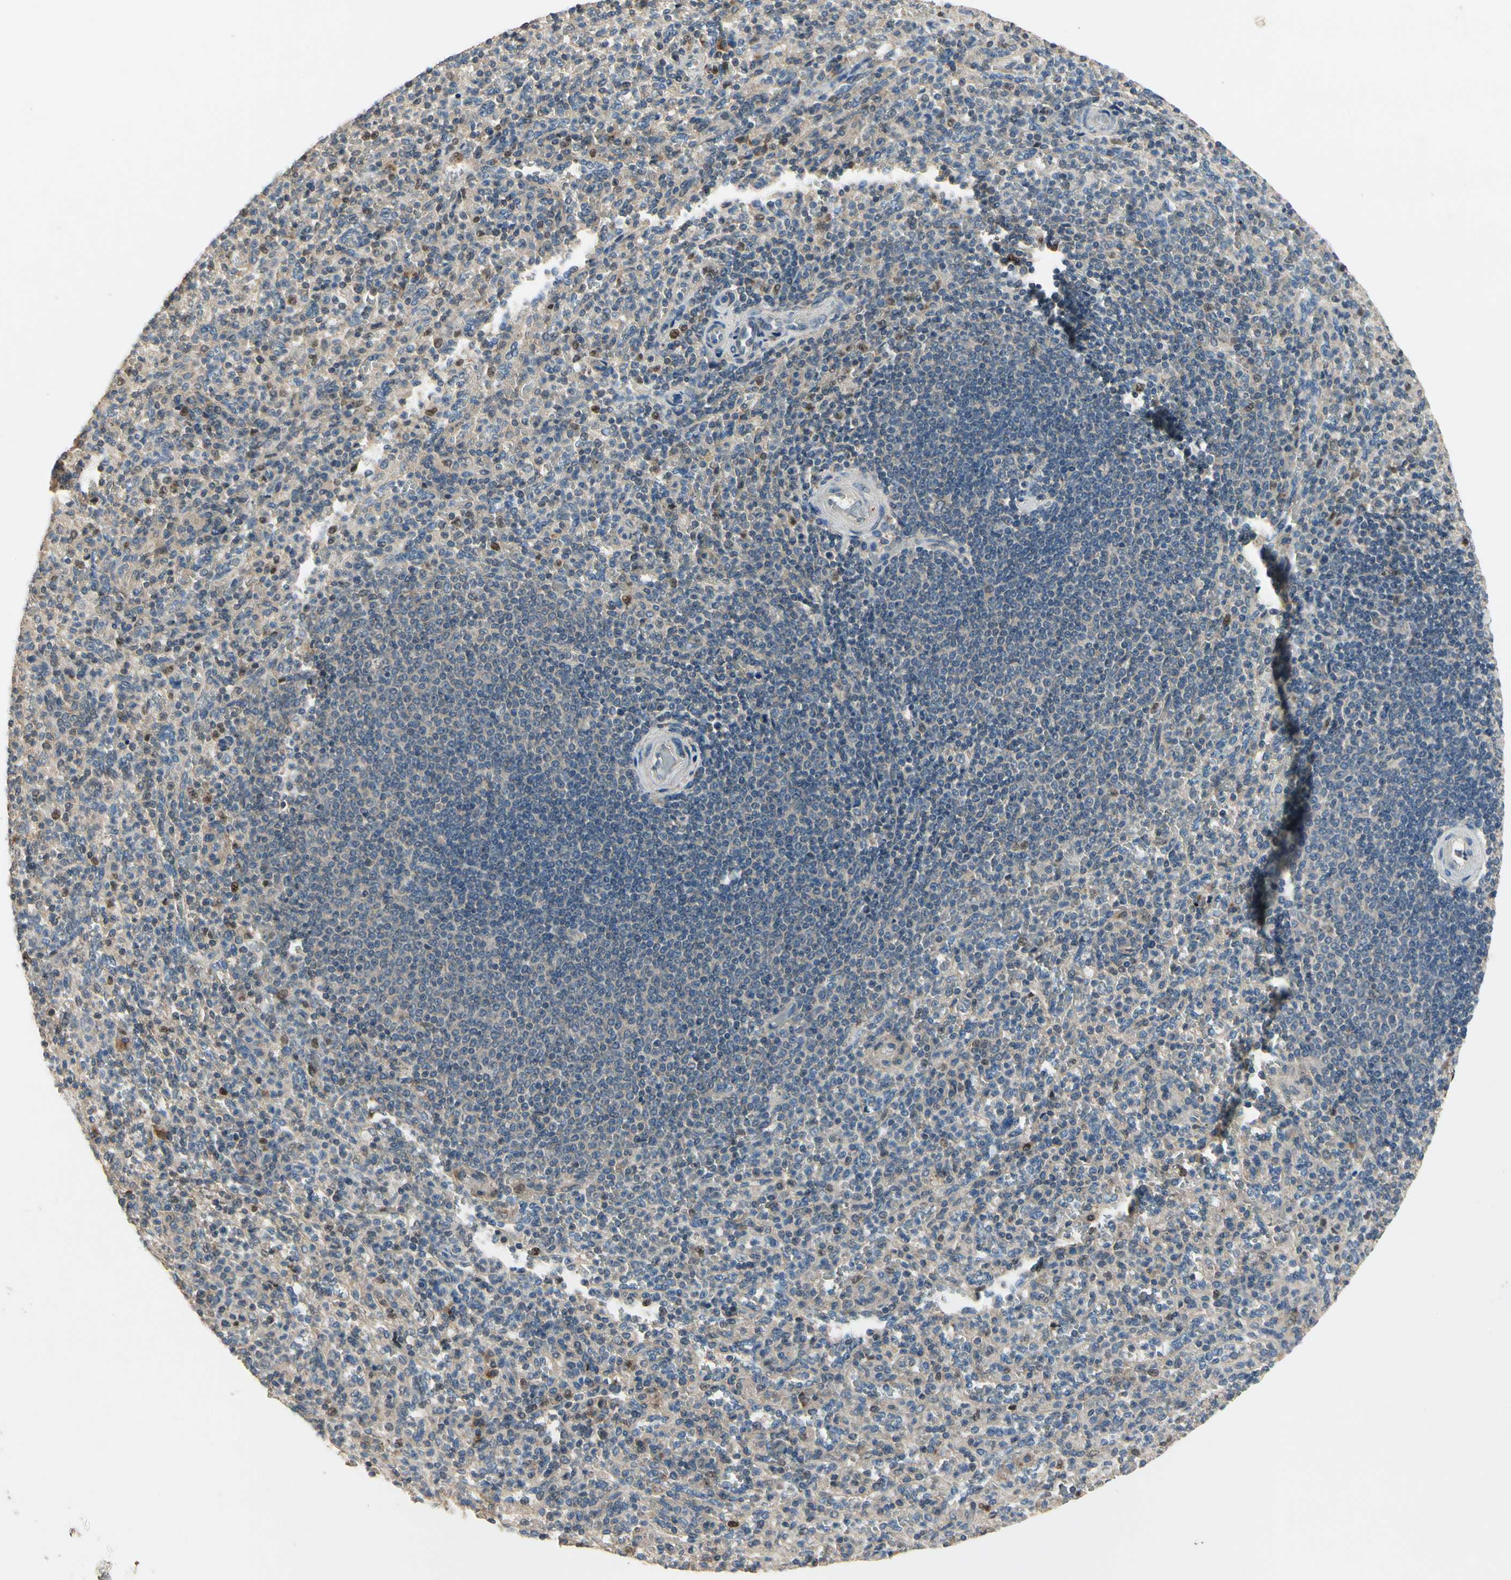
{"staining": {"intensity": "moderate", "quantity": "<25%", "location": "cytoplasmic/membranous,nuclear"}, "tissue": "spleen", "cell_type": "Cells in red pulp", "image_type": "normal", "snomed": [{"axis": "morphology", "description": "Normal tissue, NOS"}, {"axis": "topography", "description": "Spleen"}], "caption": "An immunohistochemistry photomicrograph of unremarkable tissue is shown. Protein staining in brown shows moderate cytoplasmic/membranous,nuclear positivity in spleen within cells in red pulp.", "gene": "CGREF1", "patient": {"sex": "male", "age": 36}}